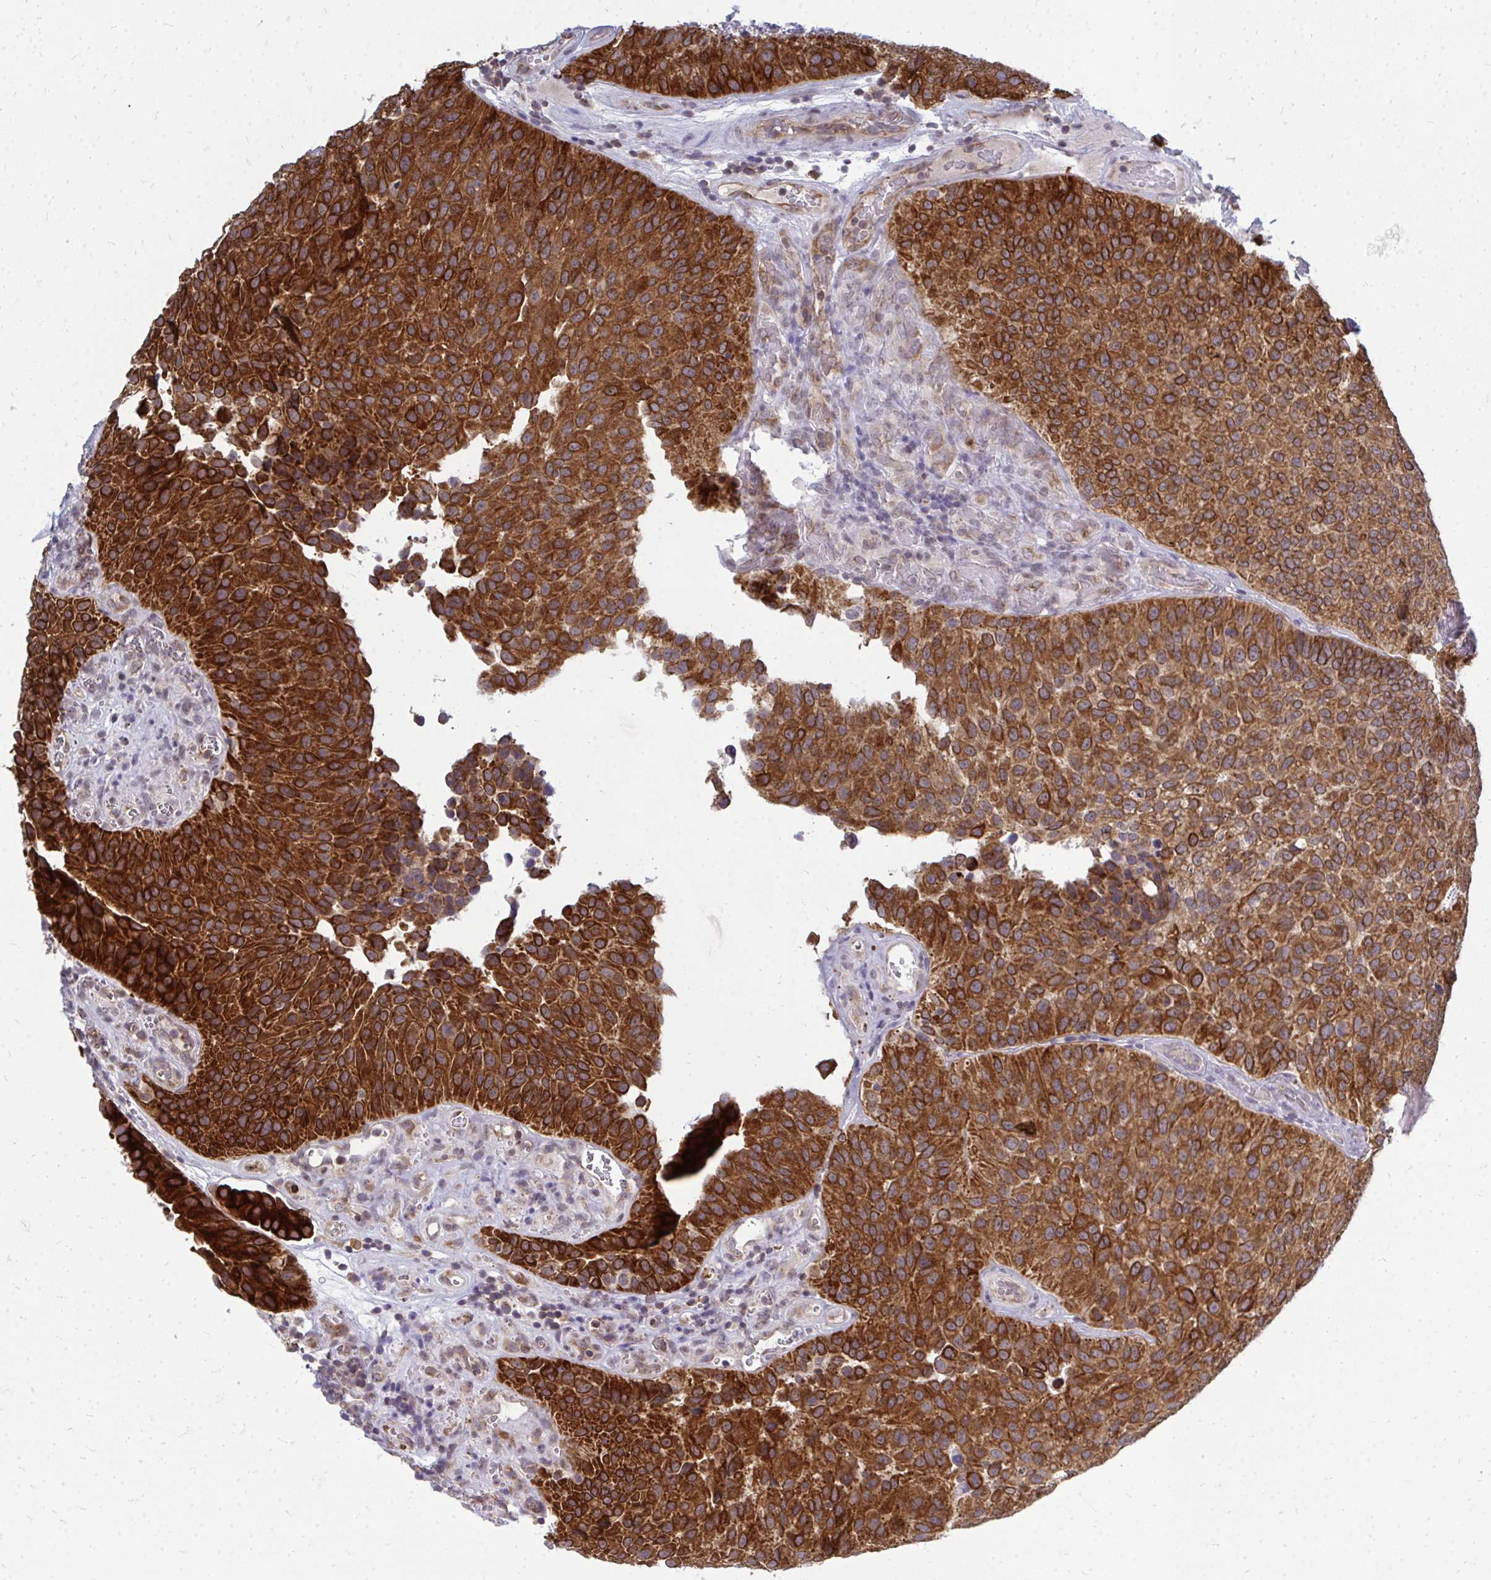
{"staining": {"intensity": "strong", "quantity": ">75%", "location": "cytoplasmic/membranous"}, "tissue": "urothelial cancer", "cell_type": "Tumor cells", "image_type": "cancer", "snomed": [{"axis": "morphology", "description": "Urothelial carcinoma, Low grade"}, {"axis": "topography", "description": "Urinary bladder"}], "caption": "A brown stain labels strong cytoplasmic/membranous staining of a protein in urothelial cancer tumor cells.", "gene": "ACSL5", "patient": {"sex": "male", "age": 76}}